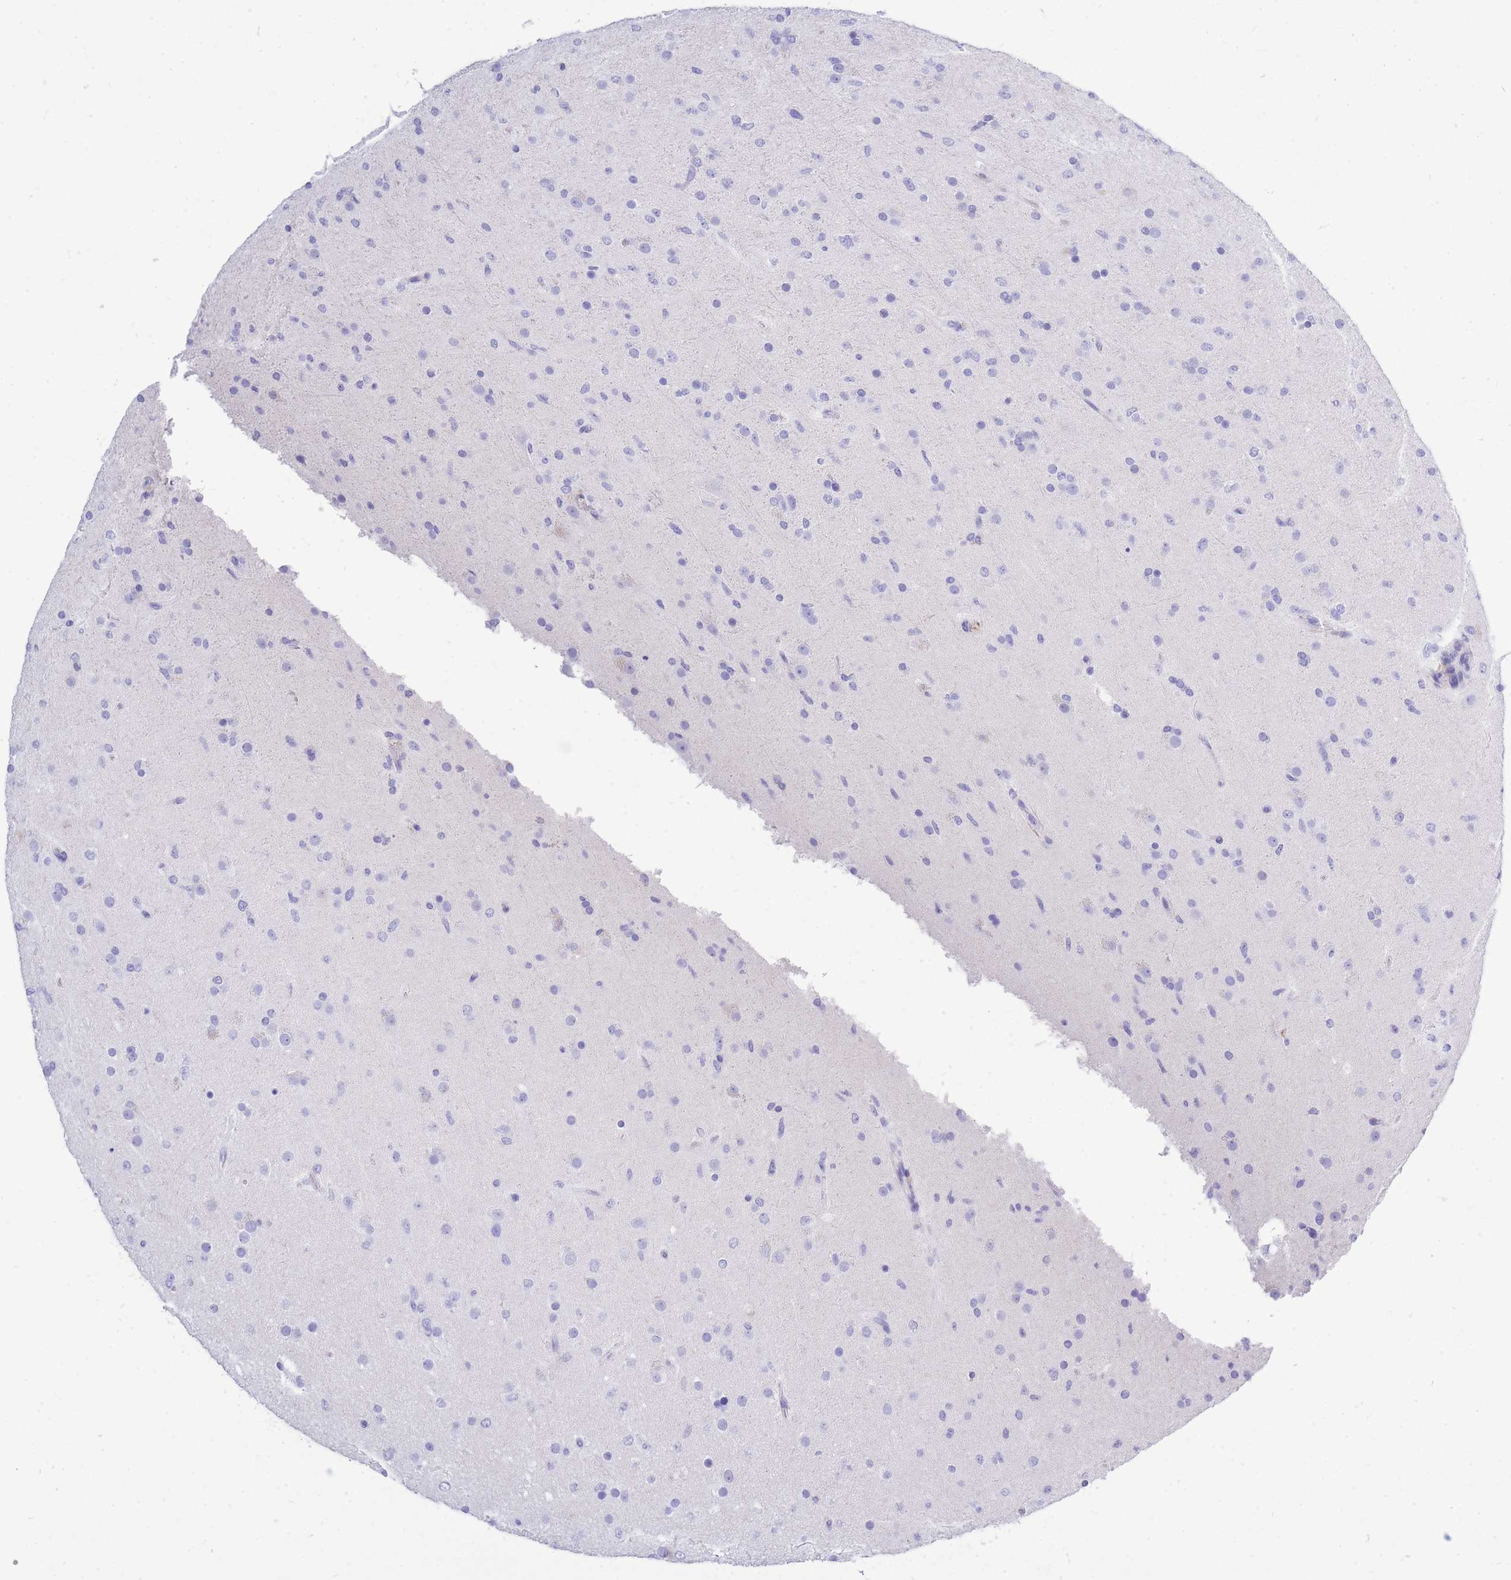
{"staining": {"intensity": "negative", "quantity": "none", "location": "none"}, "tissue": "glioma", "cell_type": "Tumor cells", "image_type": "cancer", "snomed": [{"axis": "morphology", "description": "Glioma, malignant, Low grade"}, {"axis": "topography", "description": "Brain"}], "caption": "High magnification brightfield microscopy of glioma stained with DAB (brown) and counterstained with hematoxylin (blue): tumor cells show no significant expression.", "gene": "ZFP62", "patient": {"sex": "male", "age": 65}}